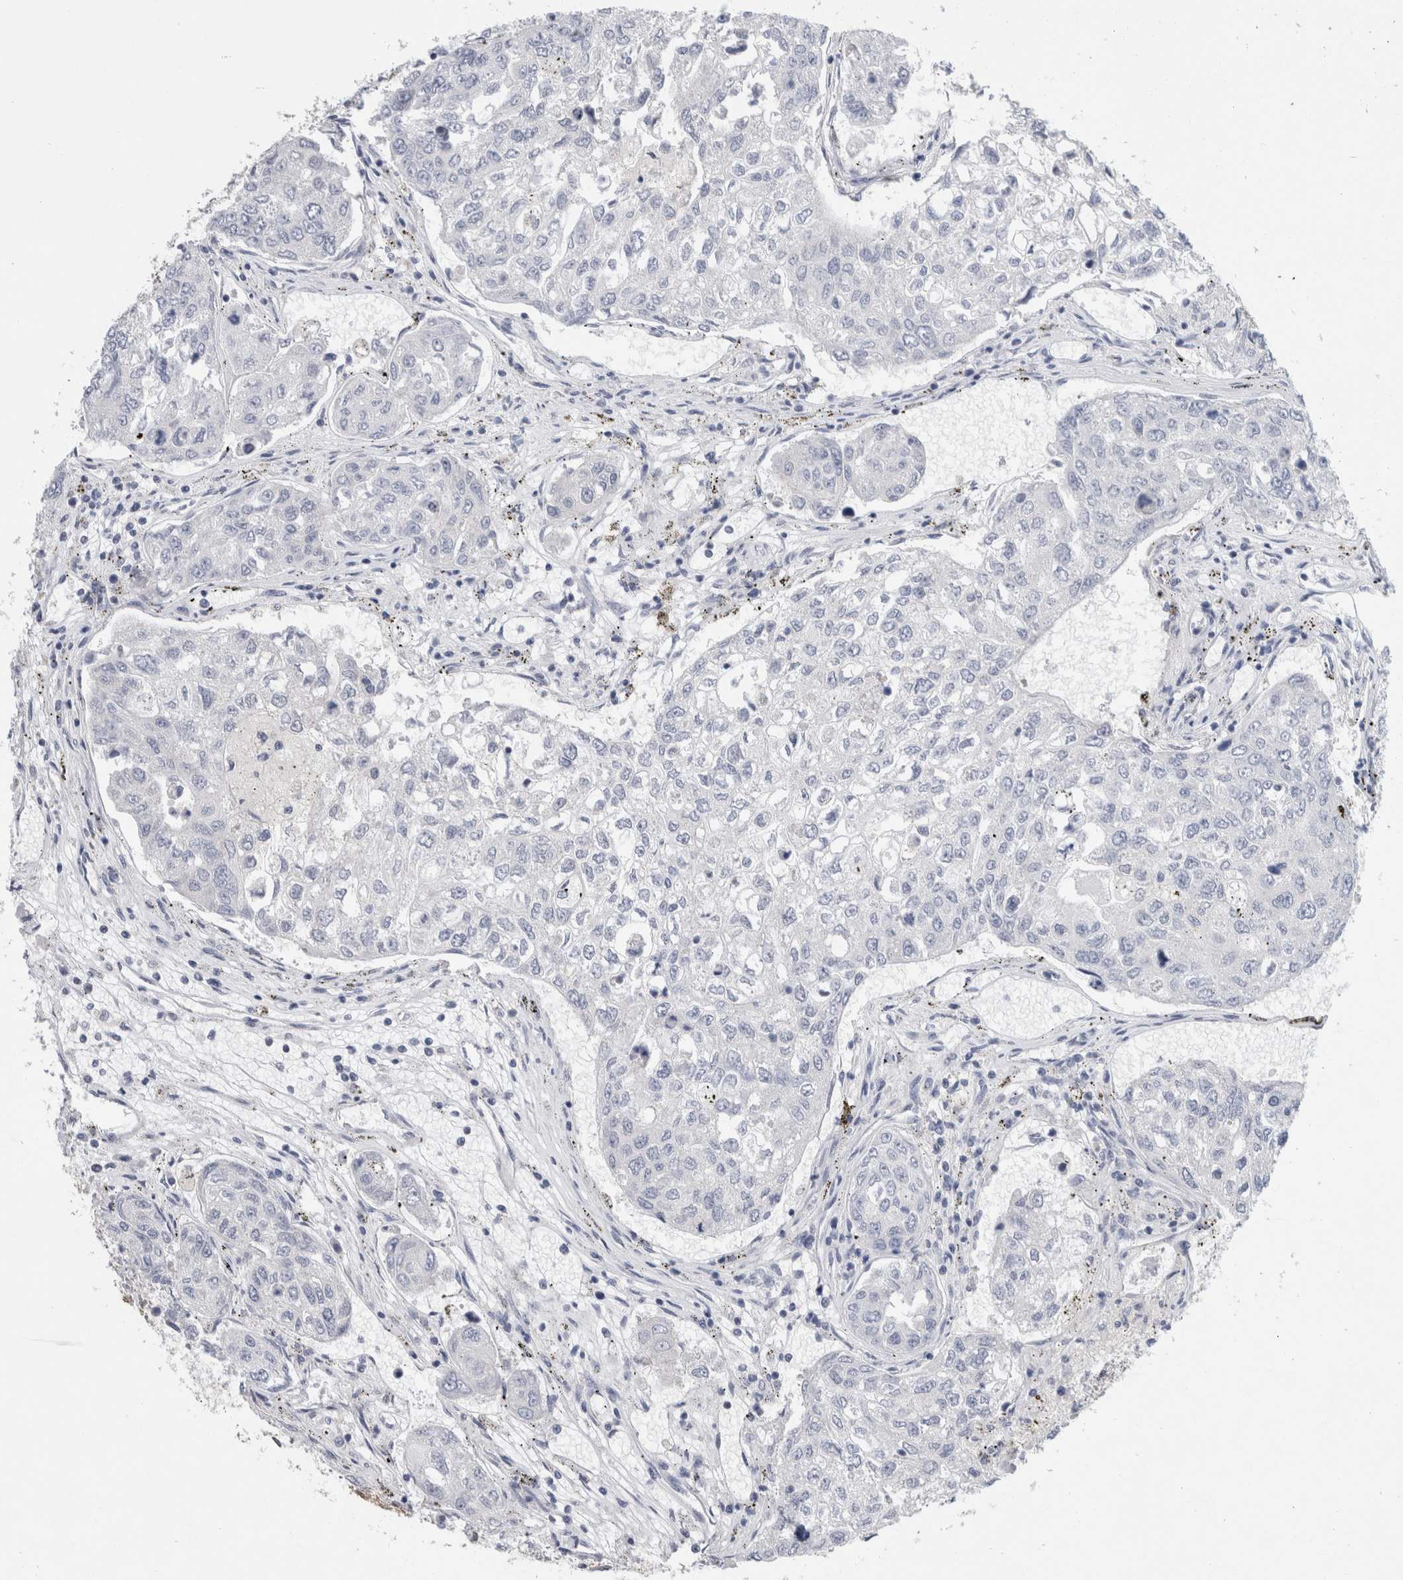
{"staining": {"intensity": "negative", "quantity": "none", "location": "none"}, "tissue": "urothelial cancer", "cell_type": "Tumor cells", "image_type": "cancer", "snomed": [{"axis": "morphology", "description": "Urothelial carcinoma, High grade"}, {"axis": "topography", "description": "Lymph node"}, {"axis": "topography", "description": "Urinary bladder"}], "caption": "The image reveals no staining of tumor cells in urothelial cancer.", "gene": "CASP6", "patient": {"sex": "male", "age": 51}}